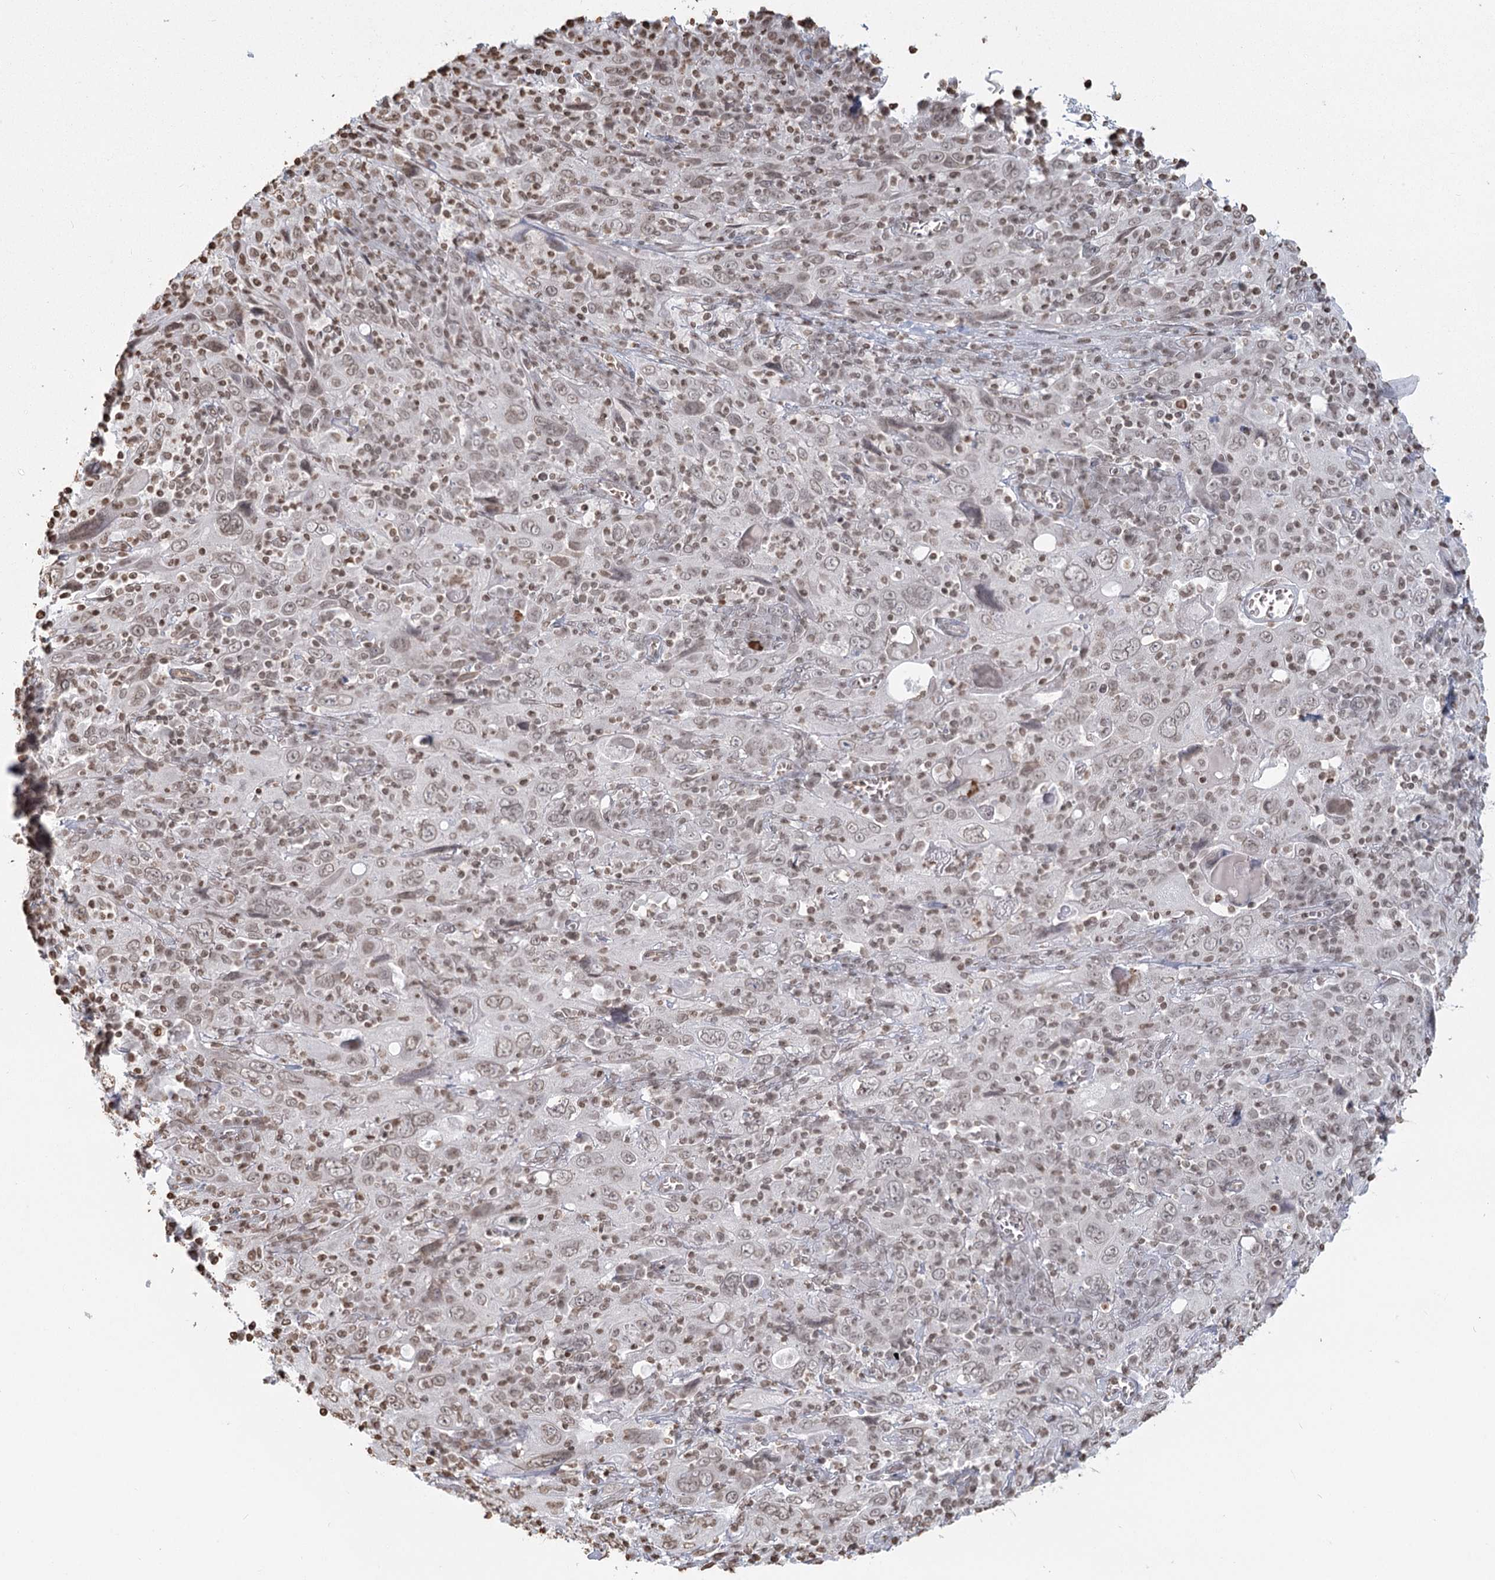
{"staining": {"intensity": "weak", "quantity": "25%-75%", "location": "nuclear"}, "tissue": "cervical cancer", "cell_type": "Tumor cells", "image_type": "cancer", "snomed": [{"axis": "morphology", "description": "Squamous cell carcinoma, NOS"}, {"axis": "topography", "description": "Cervix"}], "caption": "Tumor cells demonstrate low levels of weak nuclear positivity in about 25%-75% of cells in cervical cancer (squamous cell carcinoma).", "gene": "FAM13A", "patient": {"sex": "female", "age": 46}}